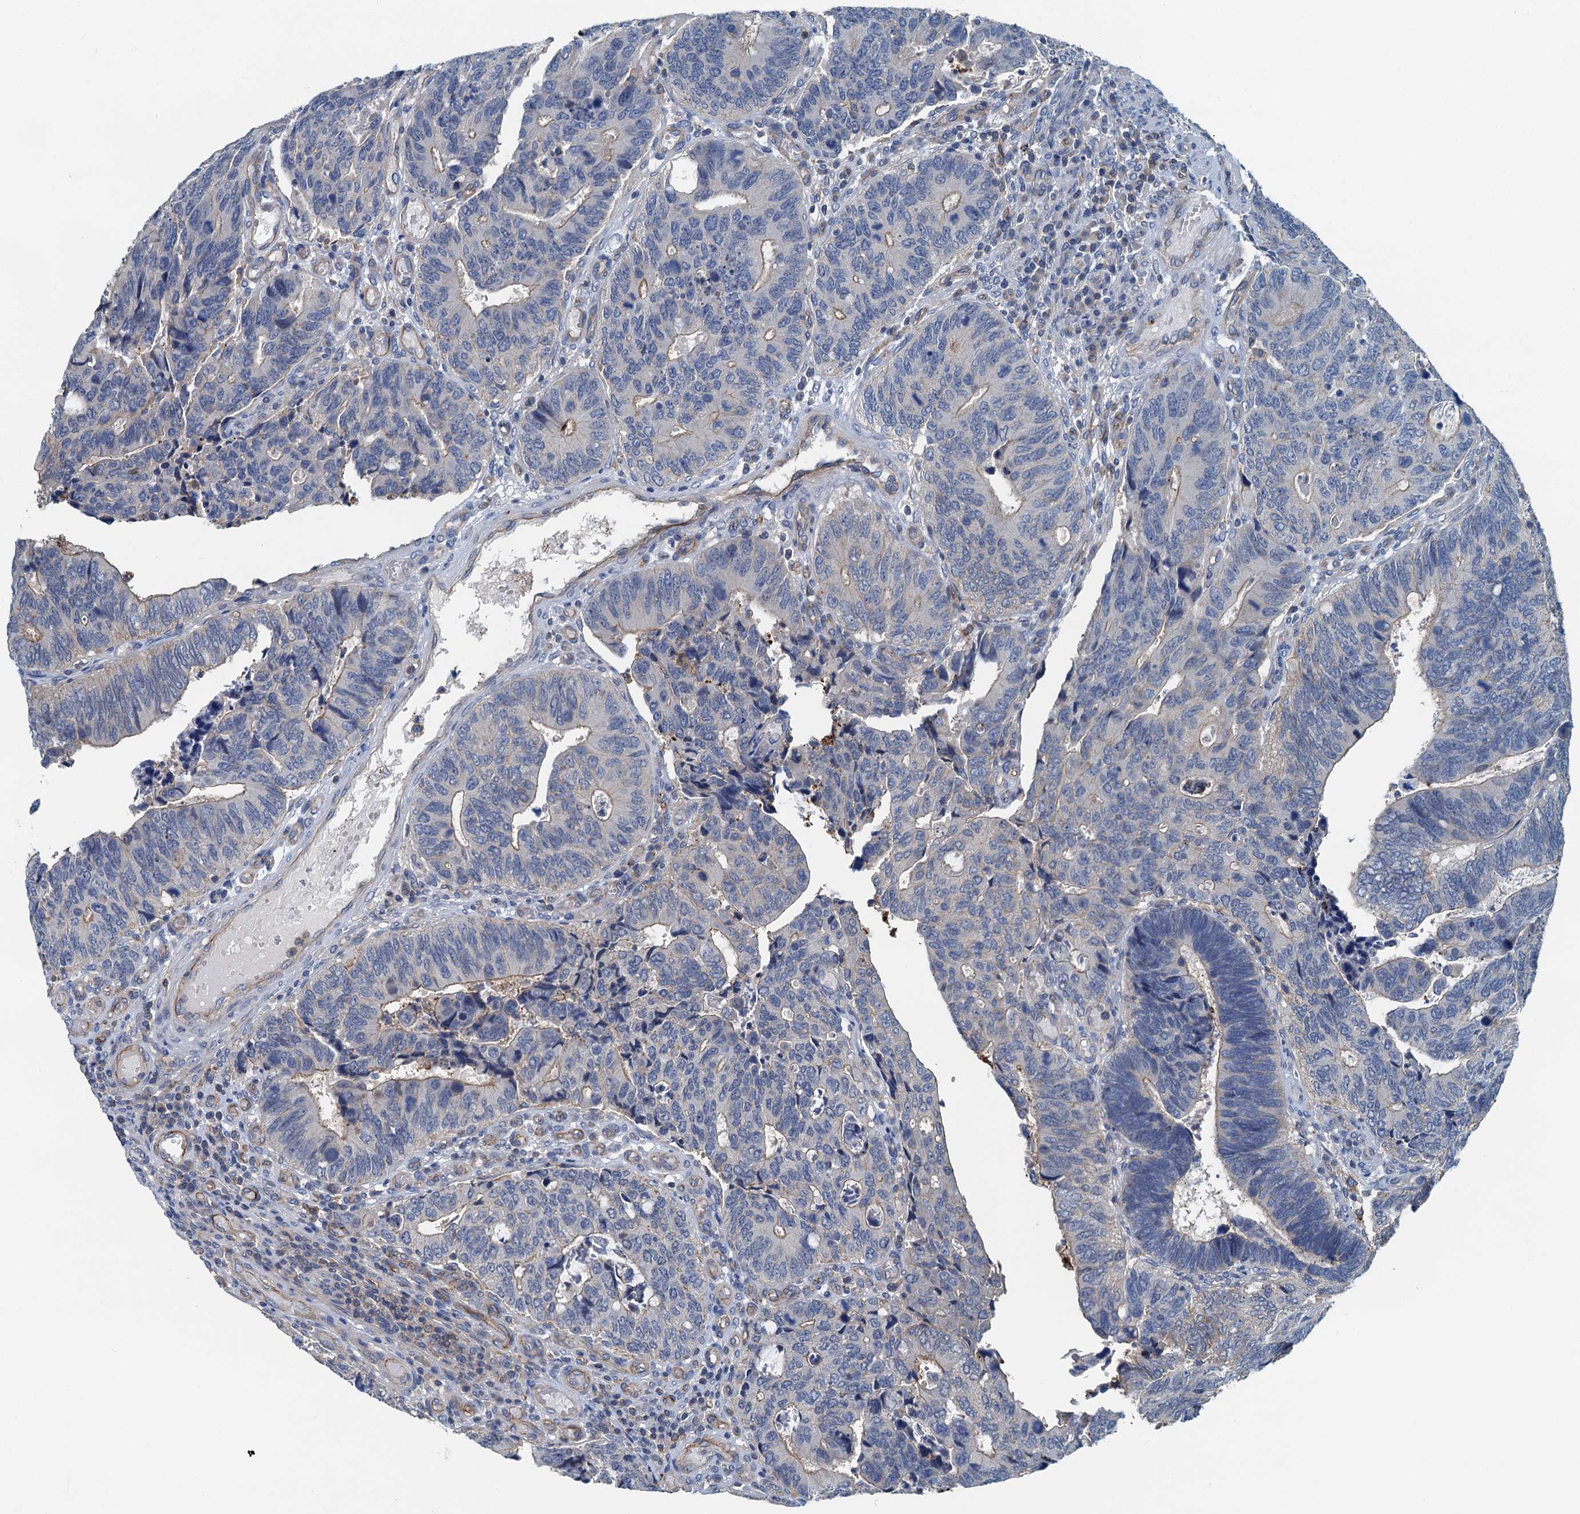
{"staining": {"intensity": "weak", "quantity": "<25%", "location": "cytoplasmic/membranous"}, "tissue": "colorectal cancer", "cell_type": "Tumor cells", "image_type": "cancer", "snomed": [{"axis": "morphology", "description": "Adenocarcinoma, NOS"}, {"axis": "topography", "description": "Colon"}], "caption": "Tumor cells show no significant protein staining in colorectal cancer. (Brightfield microscopy of DAB (3,3'-diaminobenzidine) immunohistochemistry at high magnification).", "gene": "THAP10", "patient": {"sex": "male", "age": 87}}